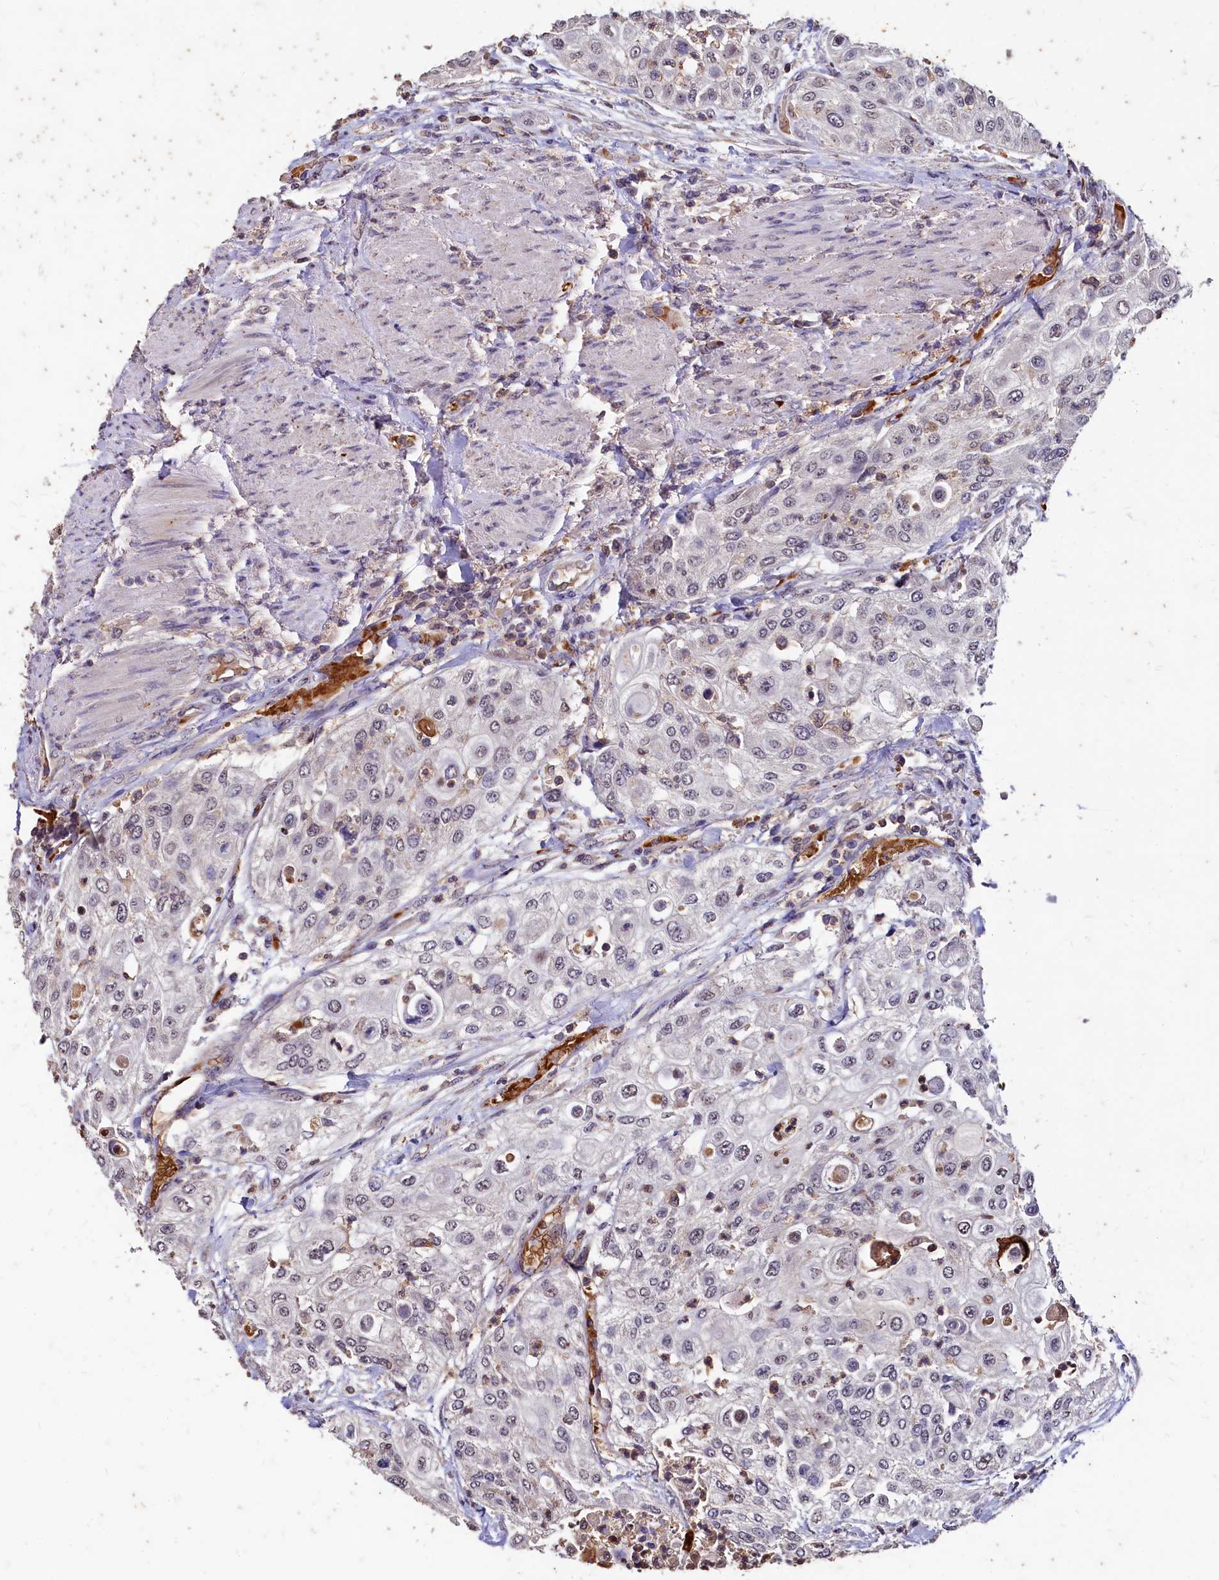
{"staining": {"intensity": "moderate", "quantity": "<25%", "location": "nuclear"}, "tissue": "urothelial cancer", "cell_type": "Tumor cells", "image_type": "cancer", "snomed": [{"axis": "morphology", "description": "Urothelial carcinoma, High grade"}, {"axis": "topography", "description": "Urinary bladder"}], "caption": "Immunohistochemistry (IHC) of urothelial cancer shows low levels of moderate nuclear positivity in approximately <25% of tumor cells.", "gene": "CSTPP1", "patient": {"sex": "female", "age": 79}}